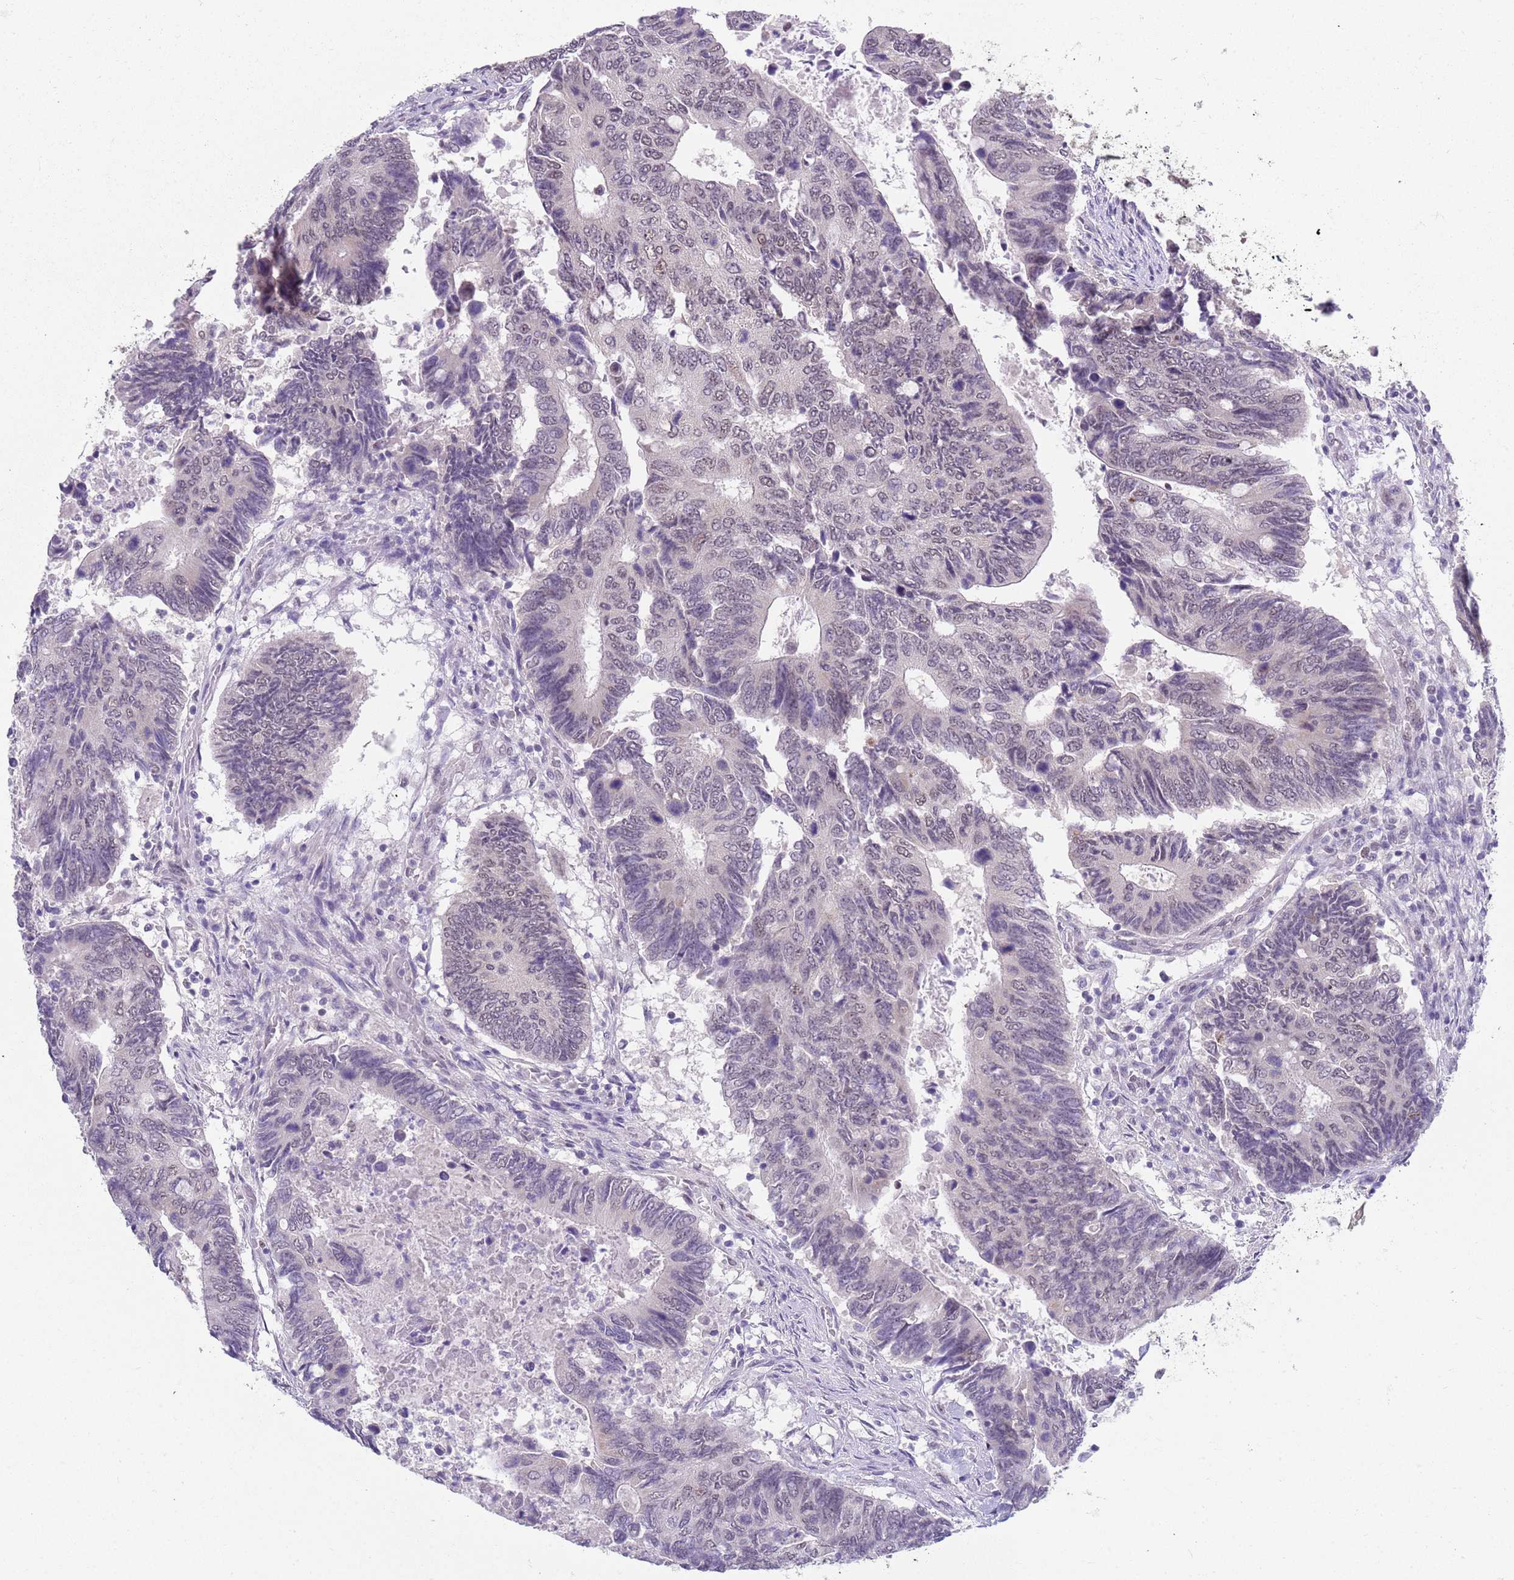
{"staining": {"intensity": "weak", "quantity": "<25%", "location": "nuclear"}, "tissue": "colorectal cancer", "cell_type": "Tumor cells", "image_type": "cancer", "snomed": [{"axis": "morphology", "description": "Adenocarcinoma, NOS"}, {"axis": "topography", "description": "Colon"}], "caption": "The micrograph demonstrates no significant staining in tumor cells of colorectal cancer (adenocarcinoma).", "gene": "SEPHS2", "patient": {"sex": "male", "age": 87}}